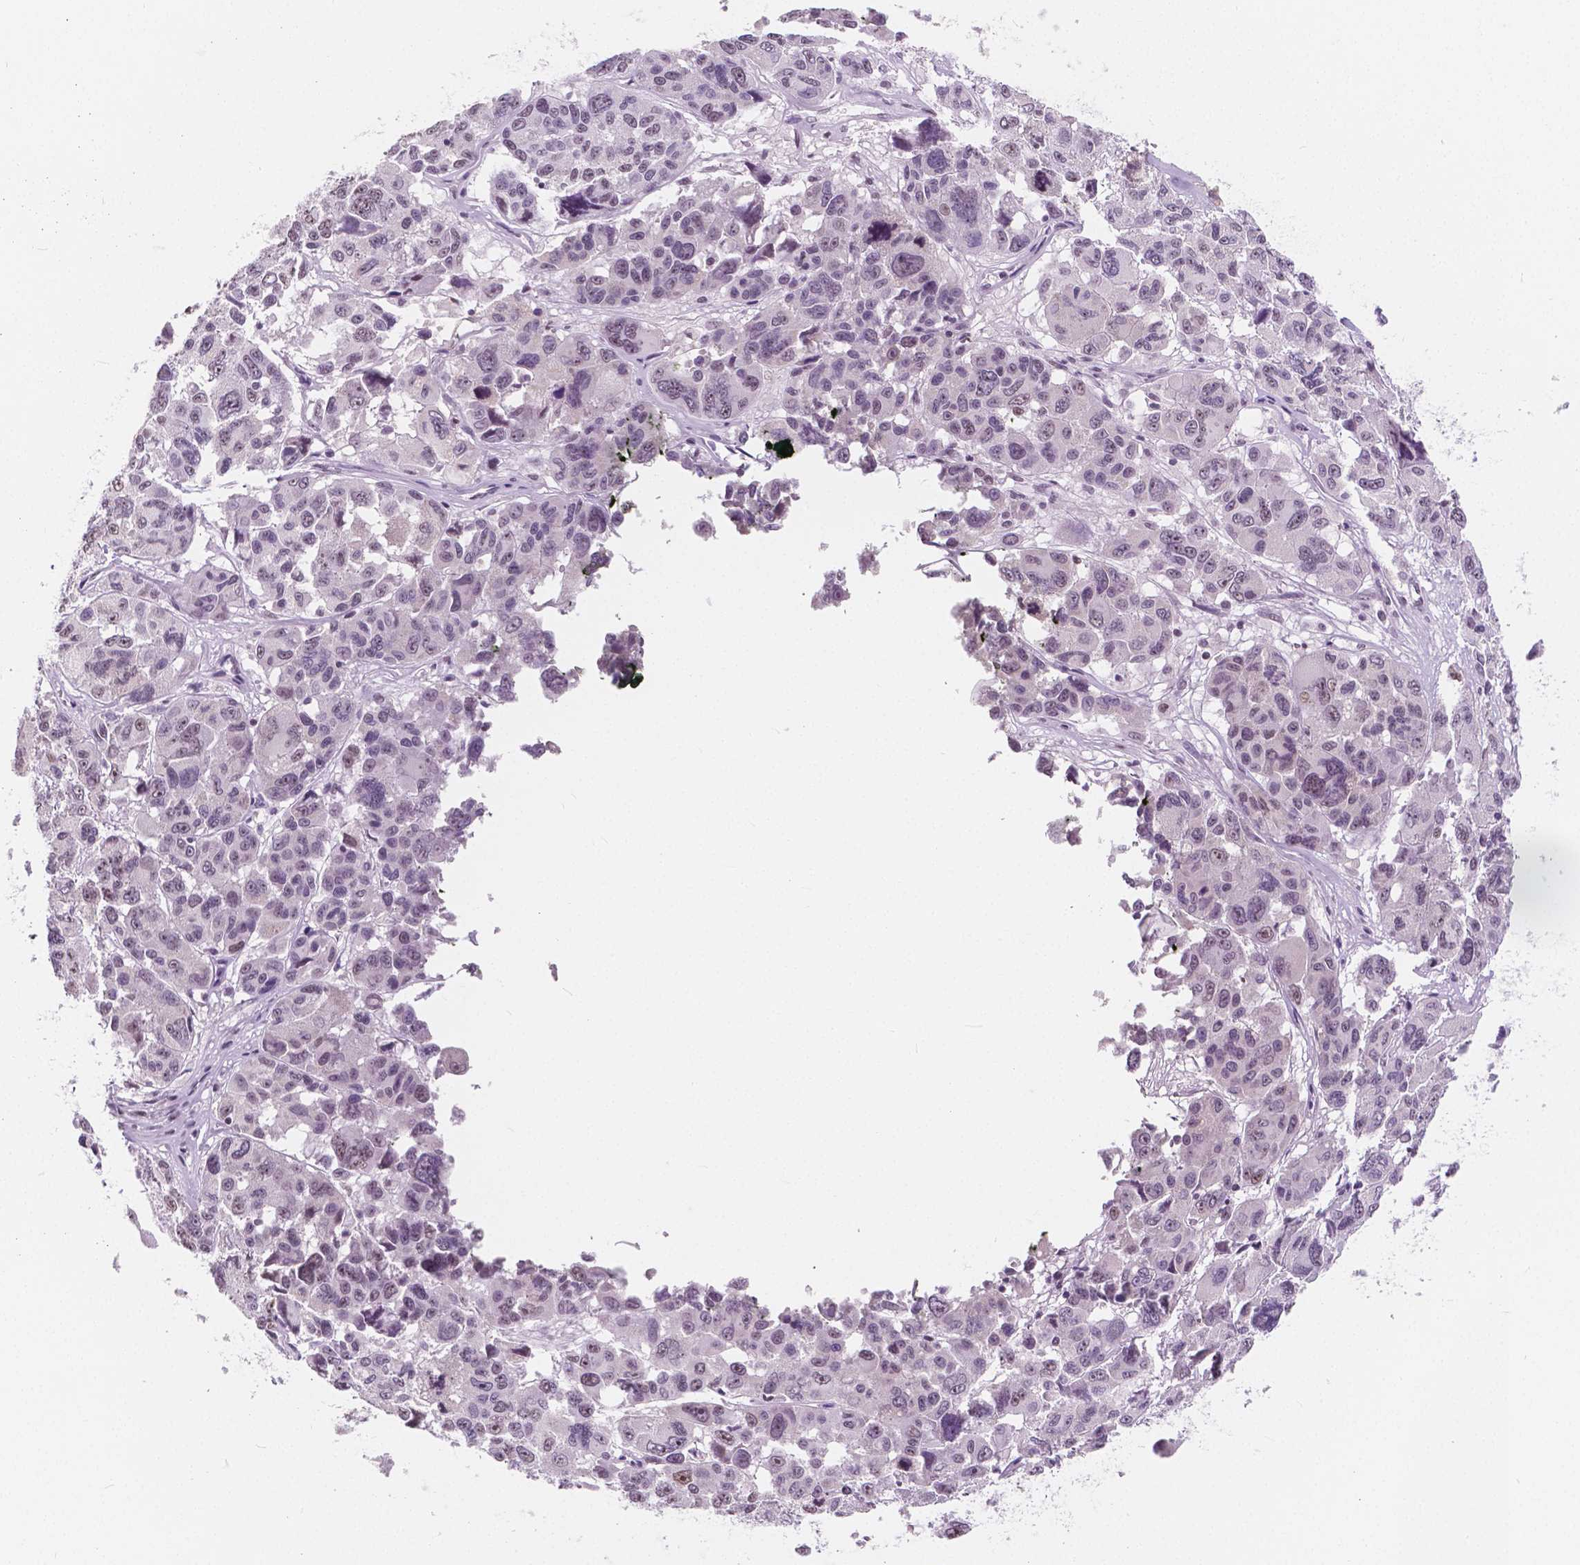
{"staining": {"intensity": "weak", "quantity": "<25%", "location": "nuclear"}, "tissue": "melanoma", "cell_type": "Tumor cells", "image_type": "cancer", "snomed": [{"axis": "morphology", "description": "Malignant melanoma, NOS"}, {"axis": "topography", "description": "Skin"}], "caption": "Immunohistochemical staining of human malignant melanoma exhibits no significant expression in tumor cells.", "gene": "NOLC1", "patient": {"sex": "female", "age": 66}}